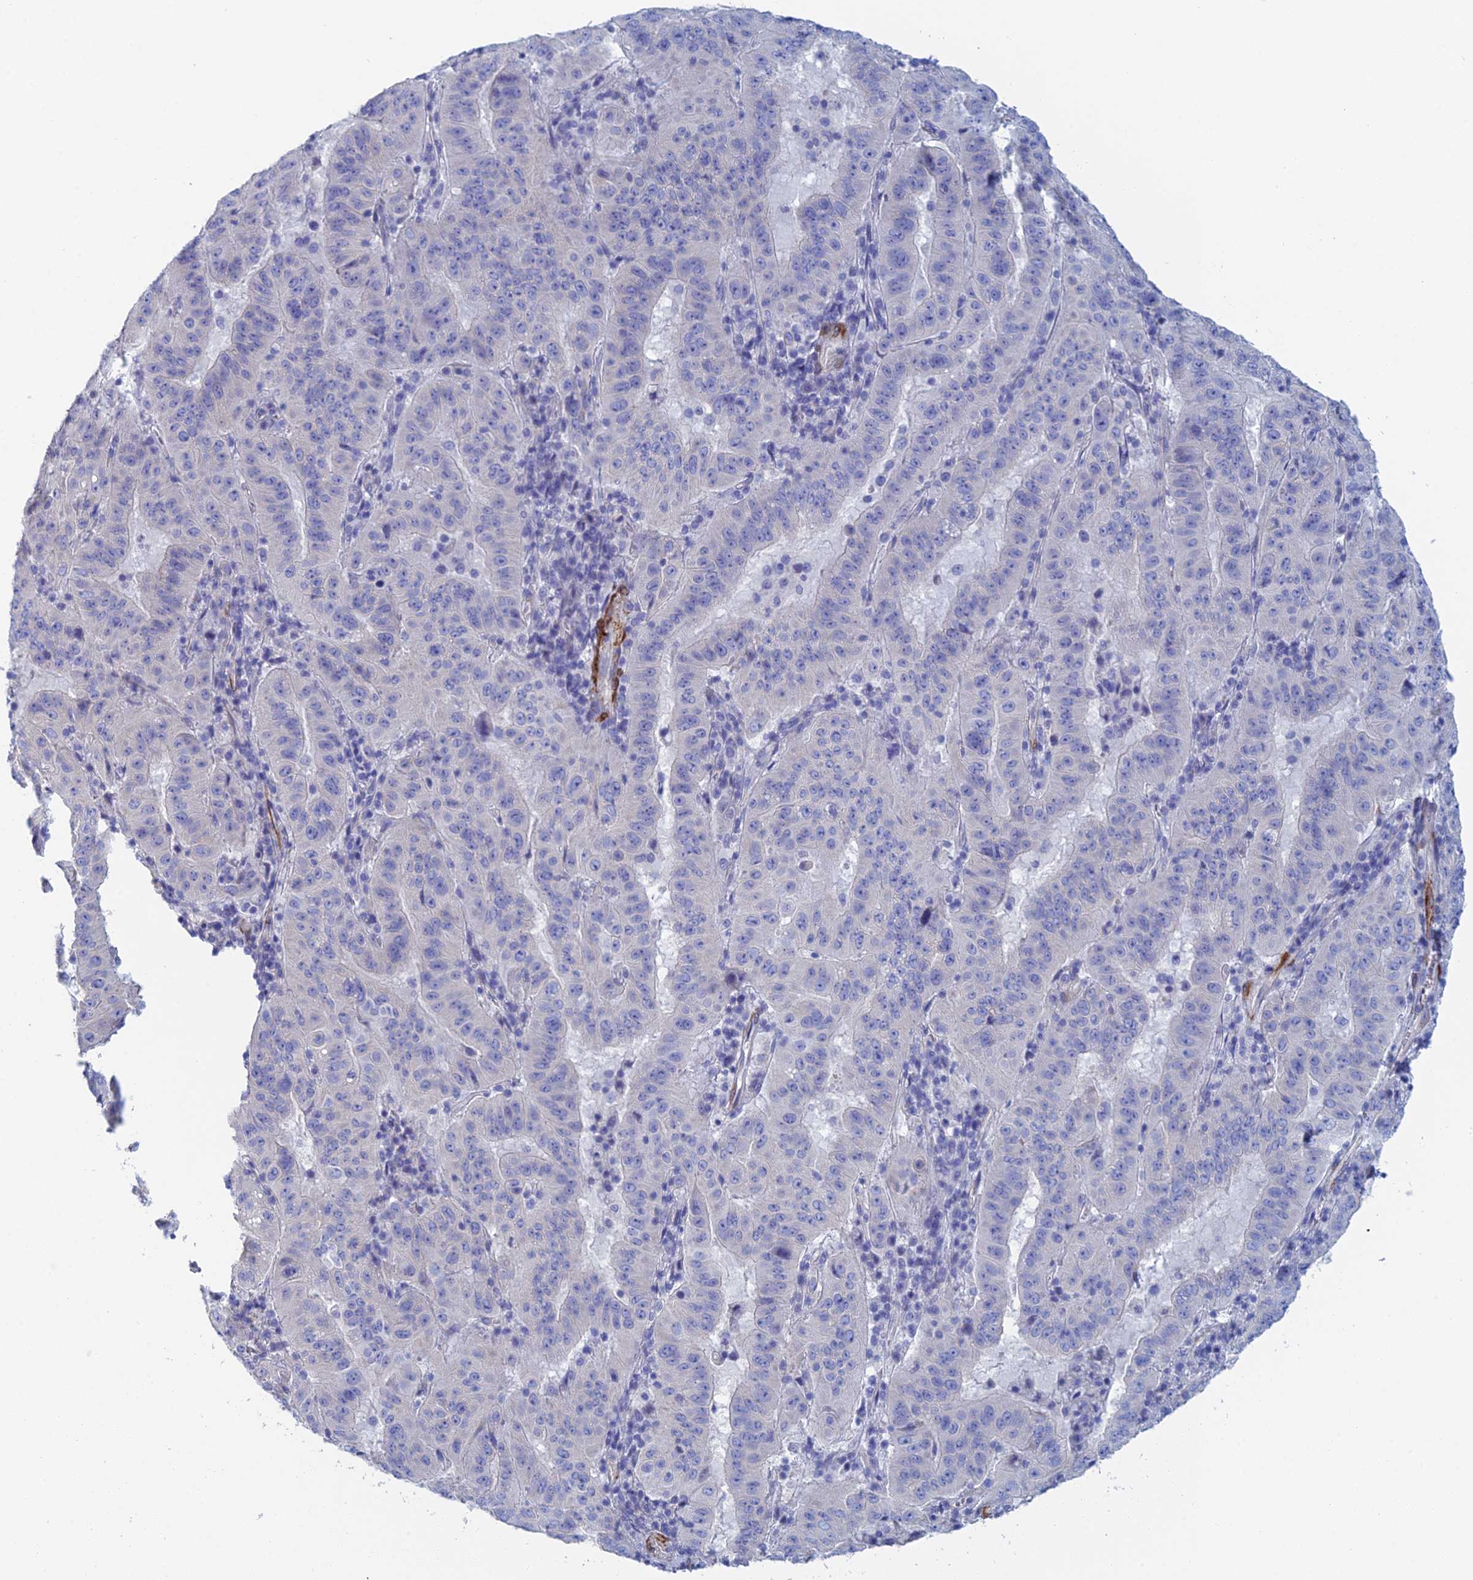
{"staining": {"intensity": "negative", "quantity": "none", "location": "none"}, "tissue": "pancreatic cancer", "cell_type": "Tumor cells", "image_type": "cancer", "snomed": [{"axis": "morphology", "description": "Adenocarcinoma, NOS"}, {"axis": "topography", "description": "Pancreas"}], "caption": "Pancreatic adenocarcinoma was stained to show a protein in brown. There is no significant expression in tumor cells.", "gene": "PCDHA8", "patient": {"sex": "male", "age": 63}}